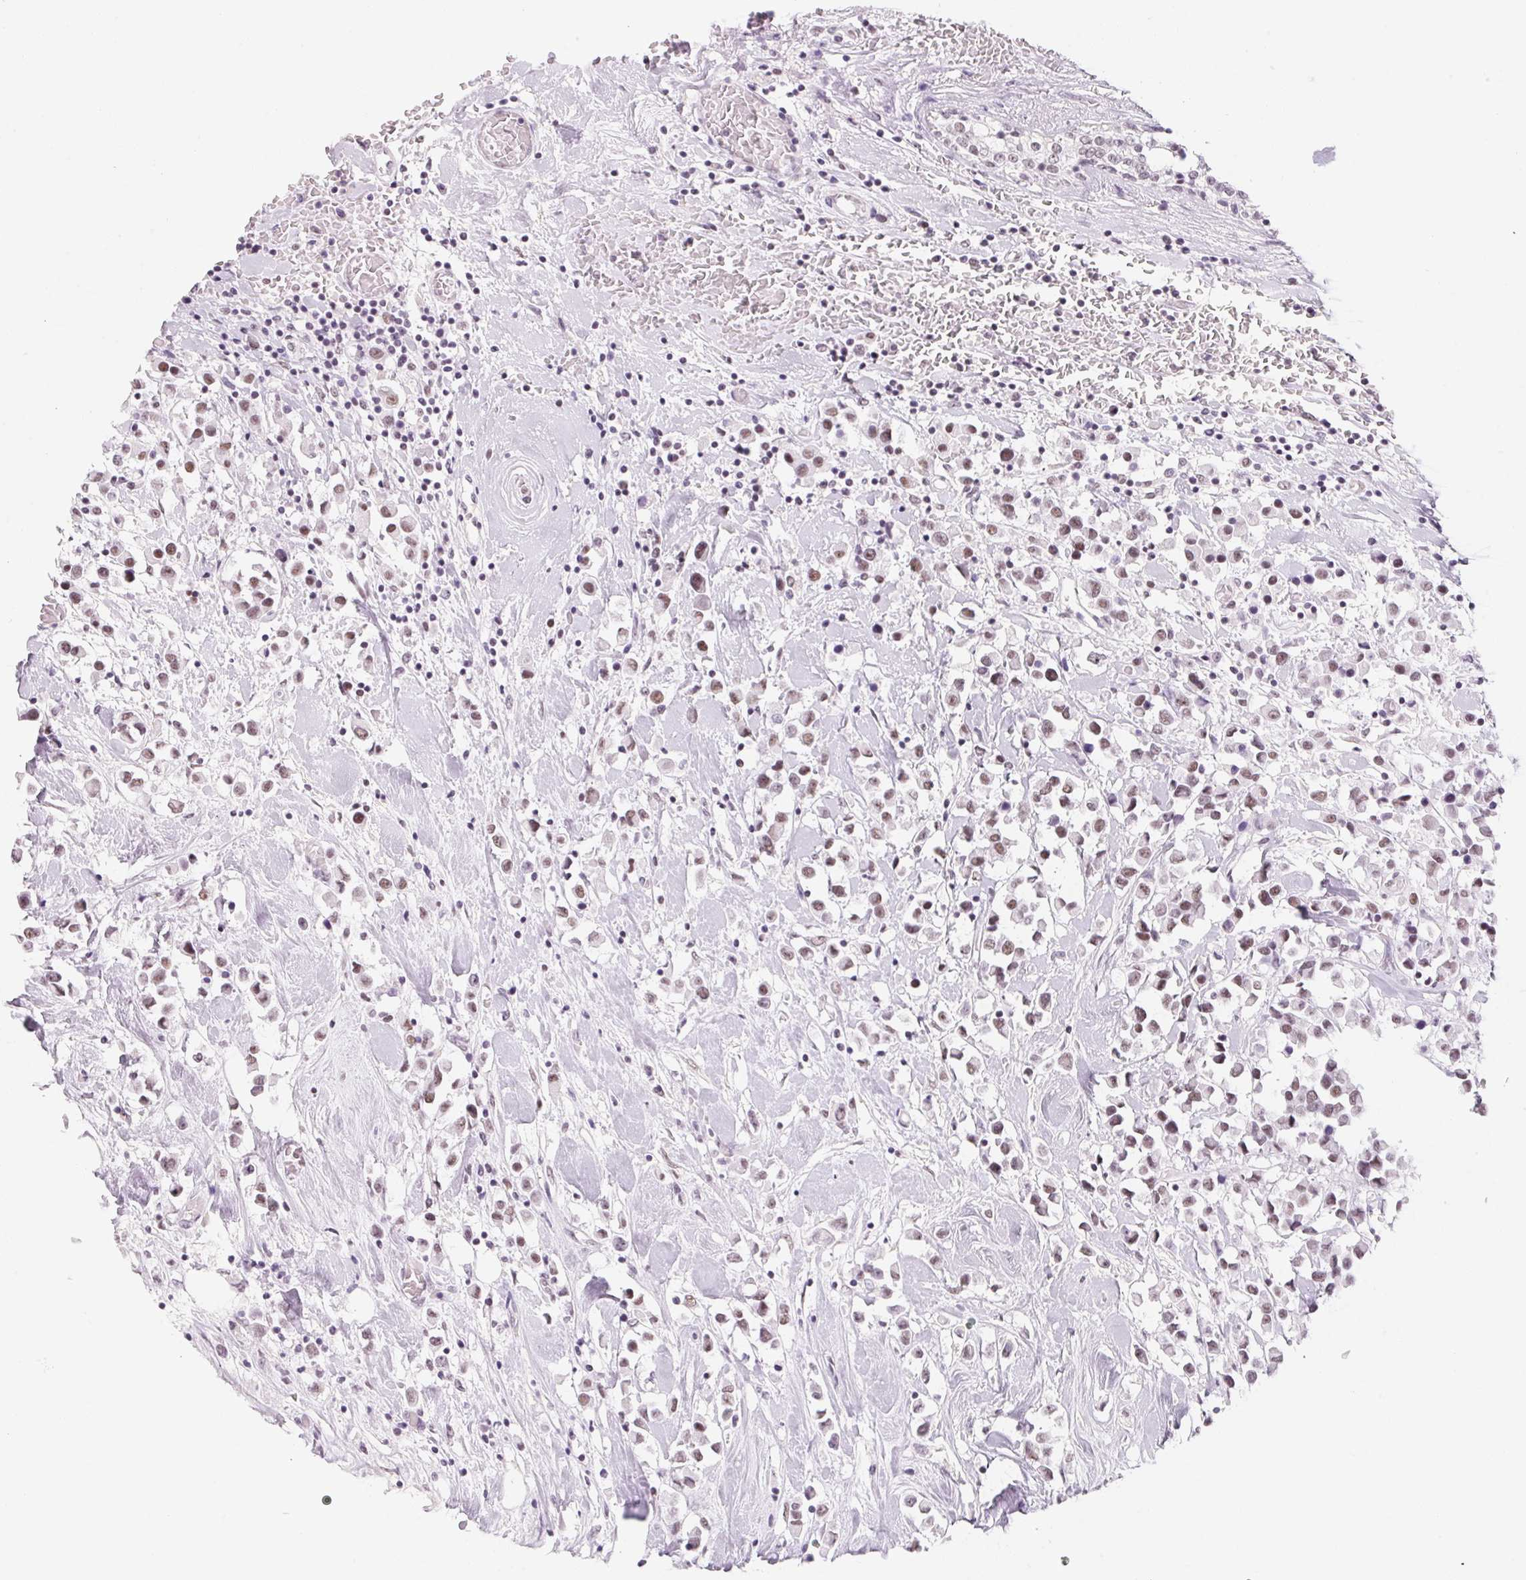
{"staining": {"intensity": "weak", "quantity": "25%-75%", "location": "nuclear"}, "tissue": "breast cancer", "cell_type": "Tumor cells", "image_type": "cancer", "snomed": [{"axis": "morphology", "description": "Duct carcinoma"}, {"axis": "topography", "description": "Breast"}], "caption": "This histopathology image exhibits immunohistochemistry (IHC) staining of human breast invasive ductal carcinoma, with low weak nuclear staining in approximately 25%-75% of tumor cells.", "gene": "ZIC4", "patient": {"sex": "female", "age": 61}}